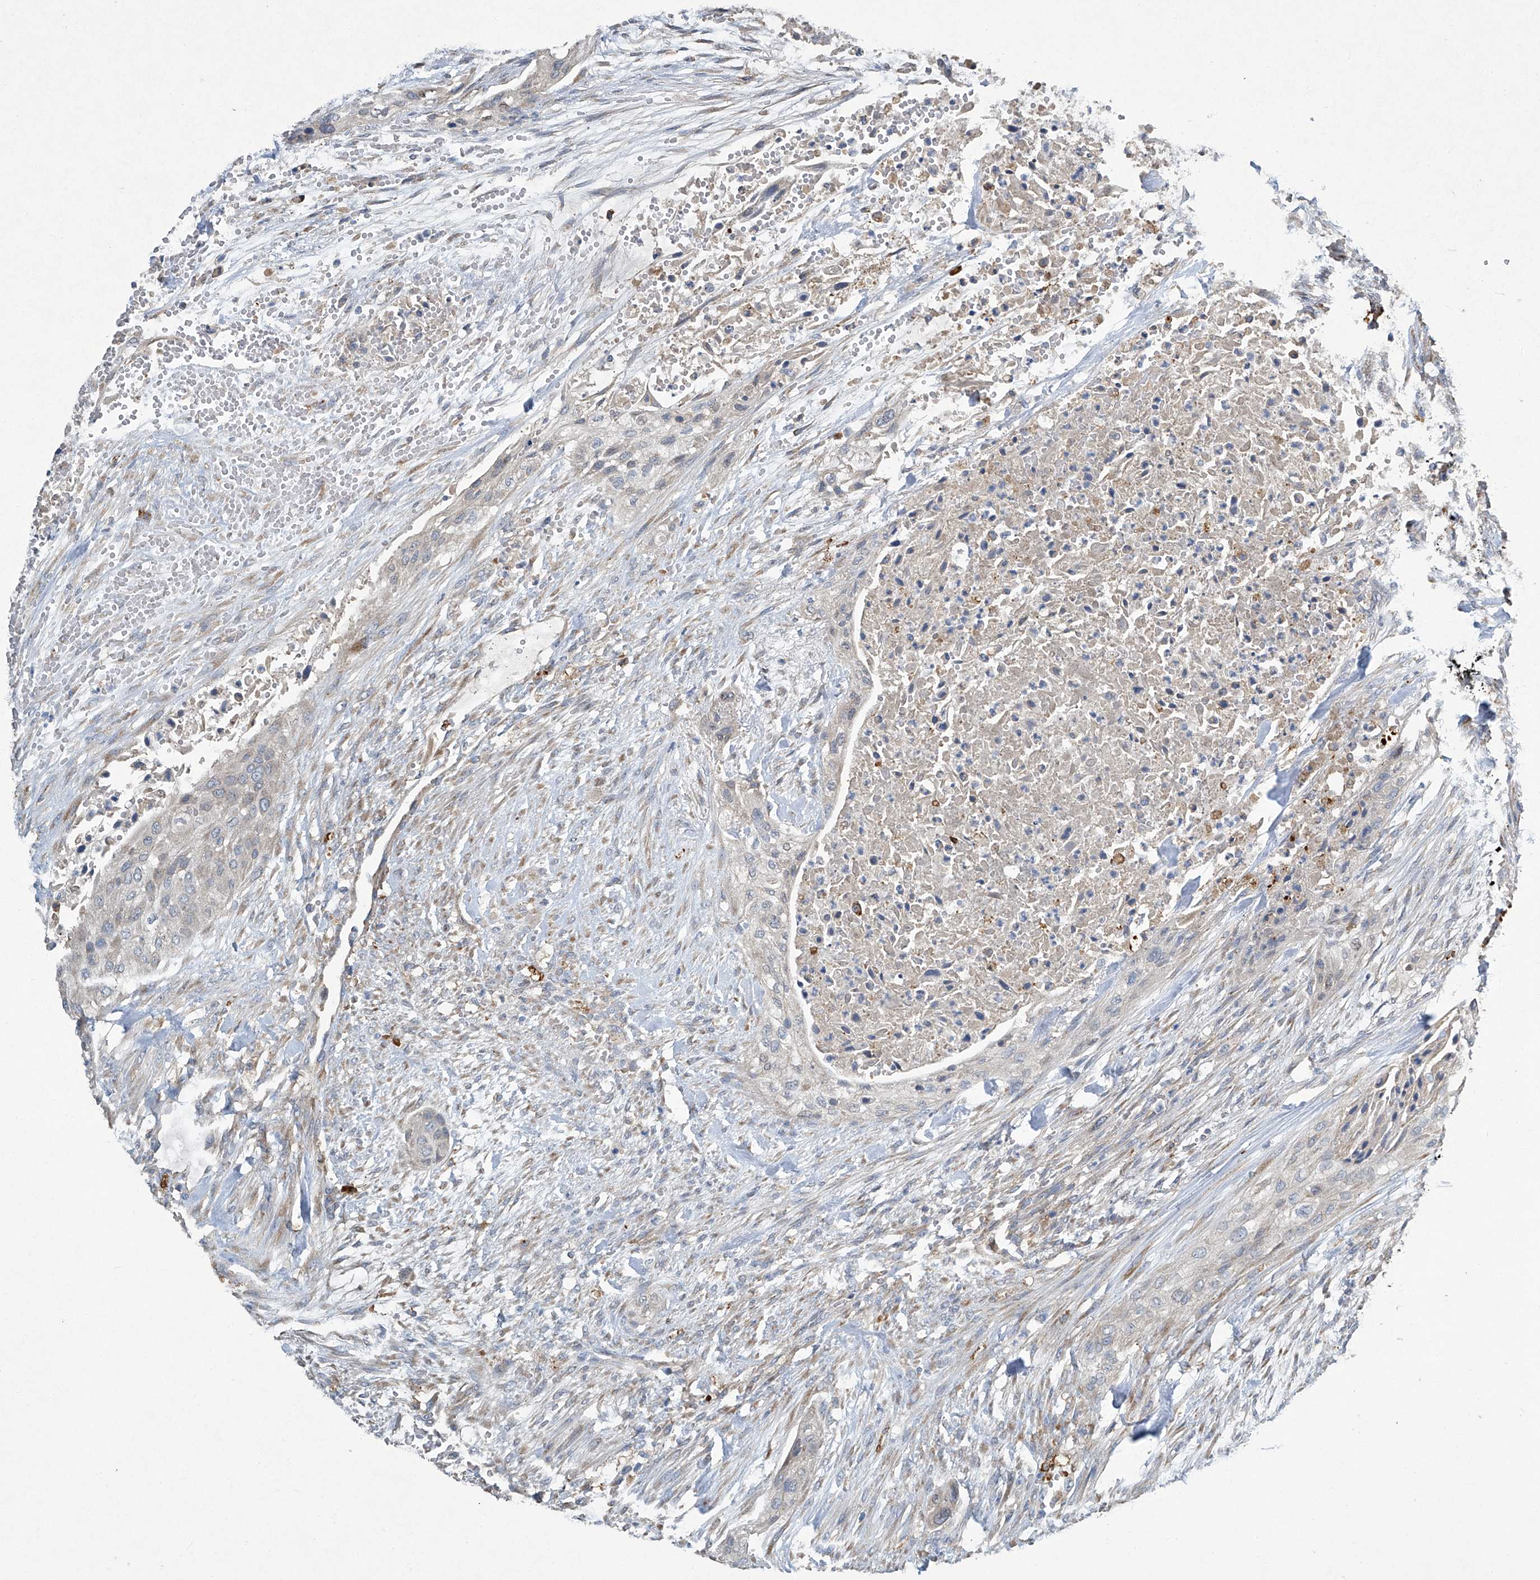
{"staining": {"intensity": "negative", "quantity": "none", "location": "none"}, "tissue": "urothelial cancer", "cell_type": "Tumor cells", "image_type": "cancer", "snomed": [{"axis": "morphology", "description": "Urothelial carcinoma, High grade"}, {"axis": "topography", "description": "Urinary bladder"}], "caption": "IHC of urothelial carcinoma (high-grade) exhibits no staining in tumor cells.", "gene": "FAM167A", "patient": {"sex": "male", "age": 35}}